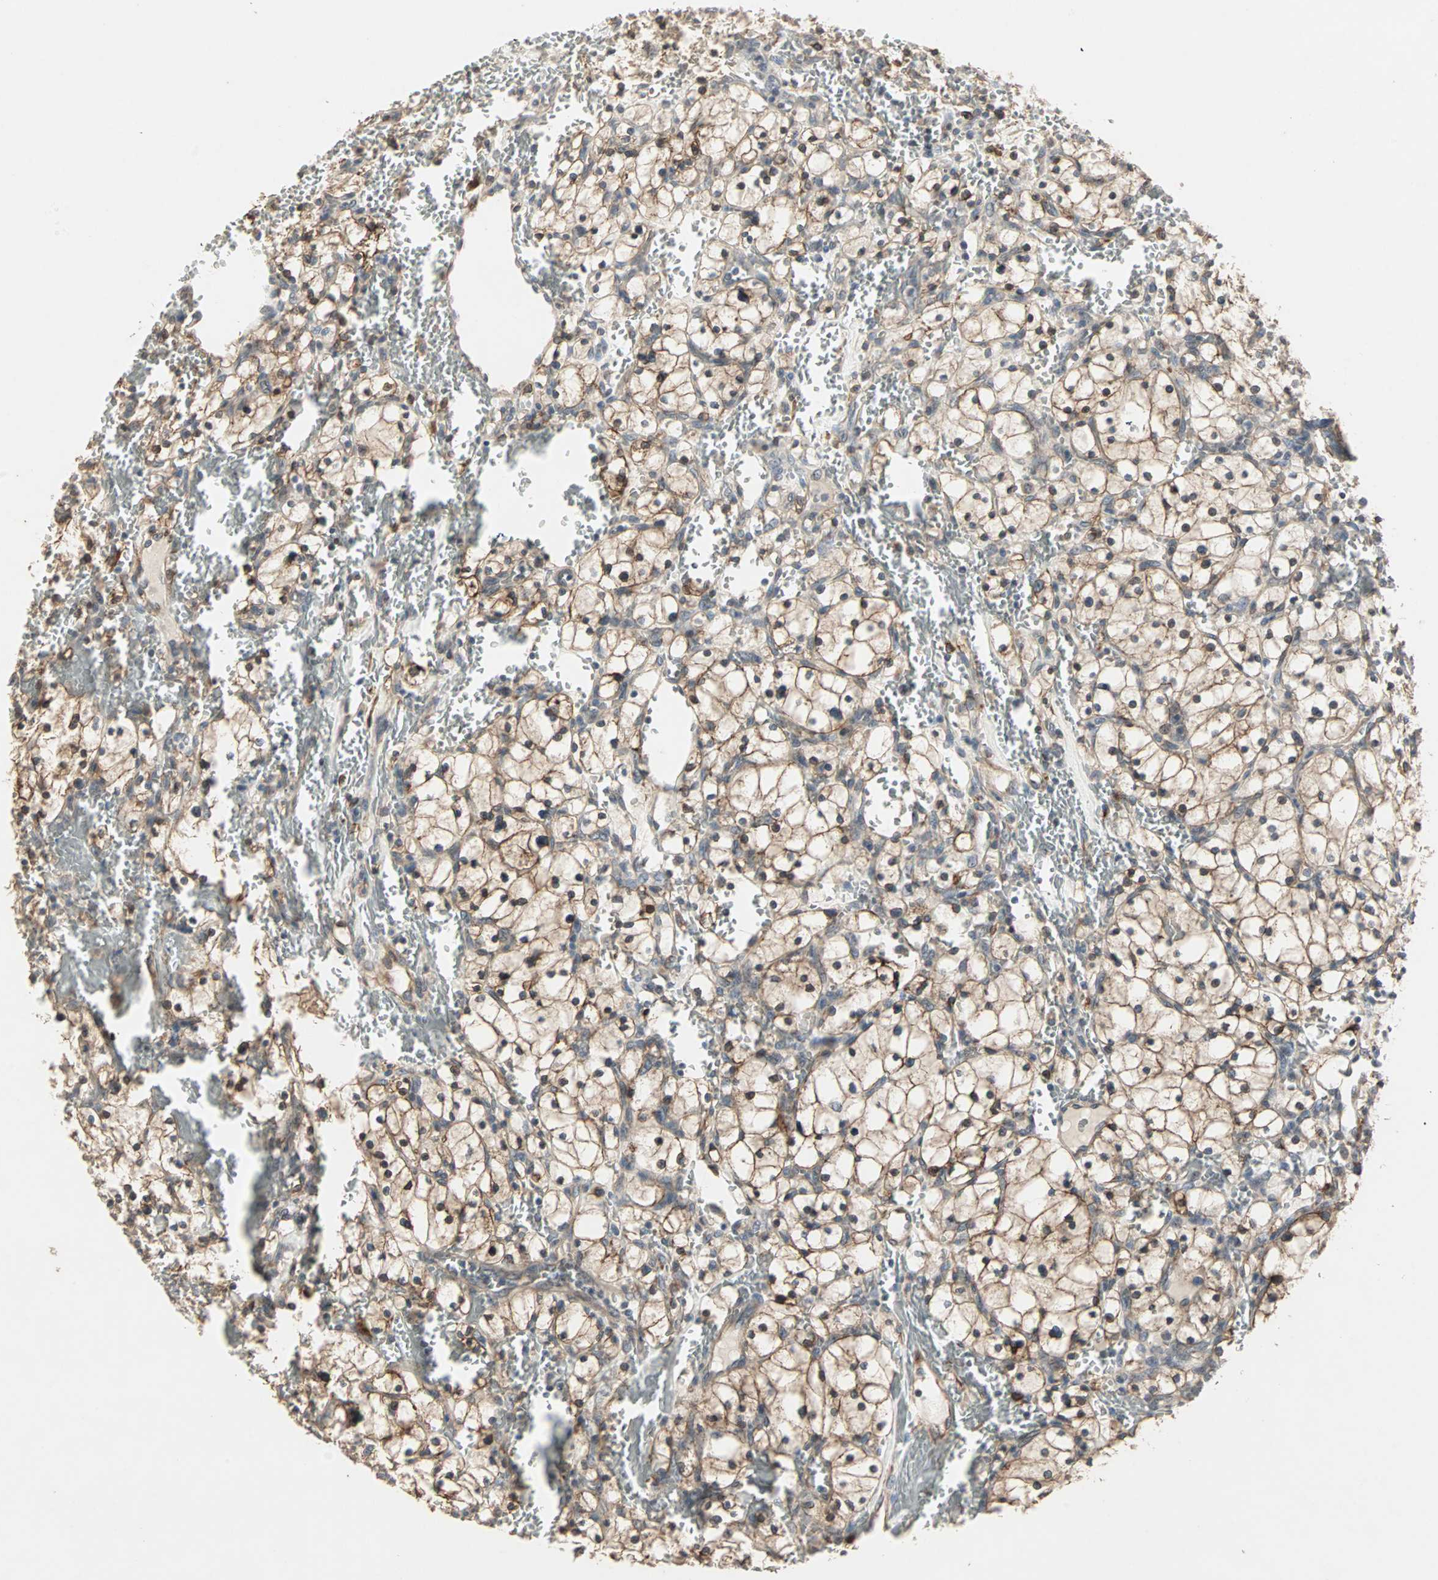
{"staining": {"intensity": "moderate", "quantity": ">75%", "location": "cytoplasmic/membranous"}, "tissue": "renal cancer", "cell_type": "Tumor cells", "image_type": "cancer", "snomed": [{"axis": "morphology", "description": "Adenocarcinoma, NOS"}, {"axis": "topography", "description": "Kidney"}], "caption": "A brown stain labels moderate cytoplasmic/membranous expression of a protein in renal adenocarcinoma tumor cells.", "gene": "TRPV4", "patient": {"sex": "female", "age": 83}}